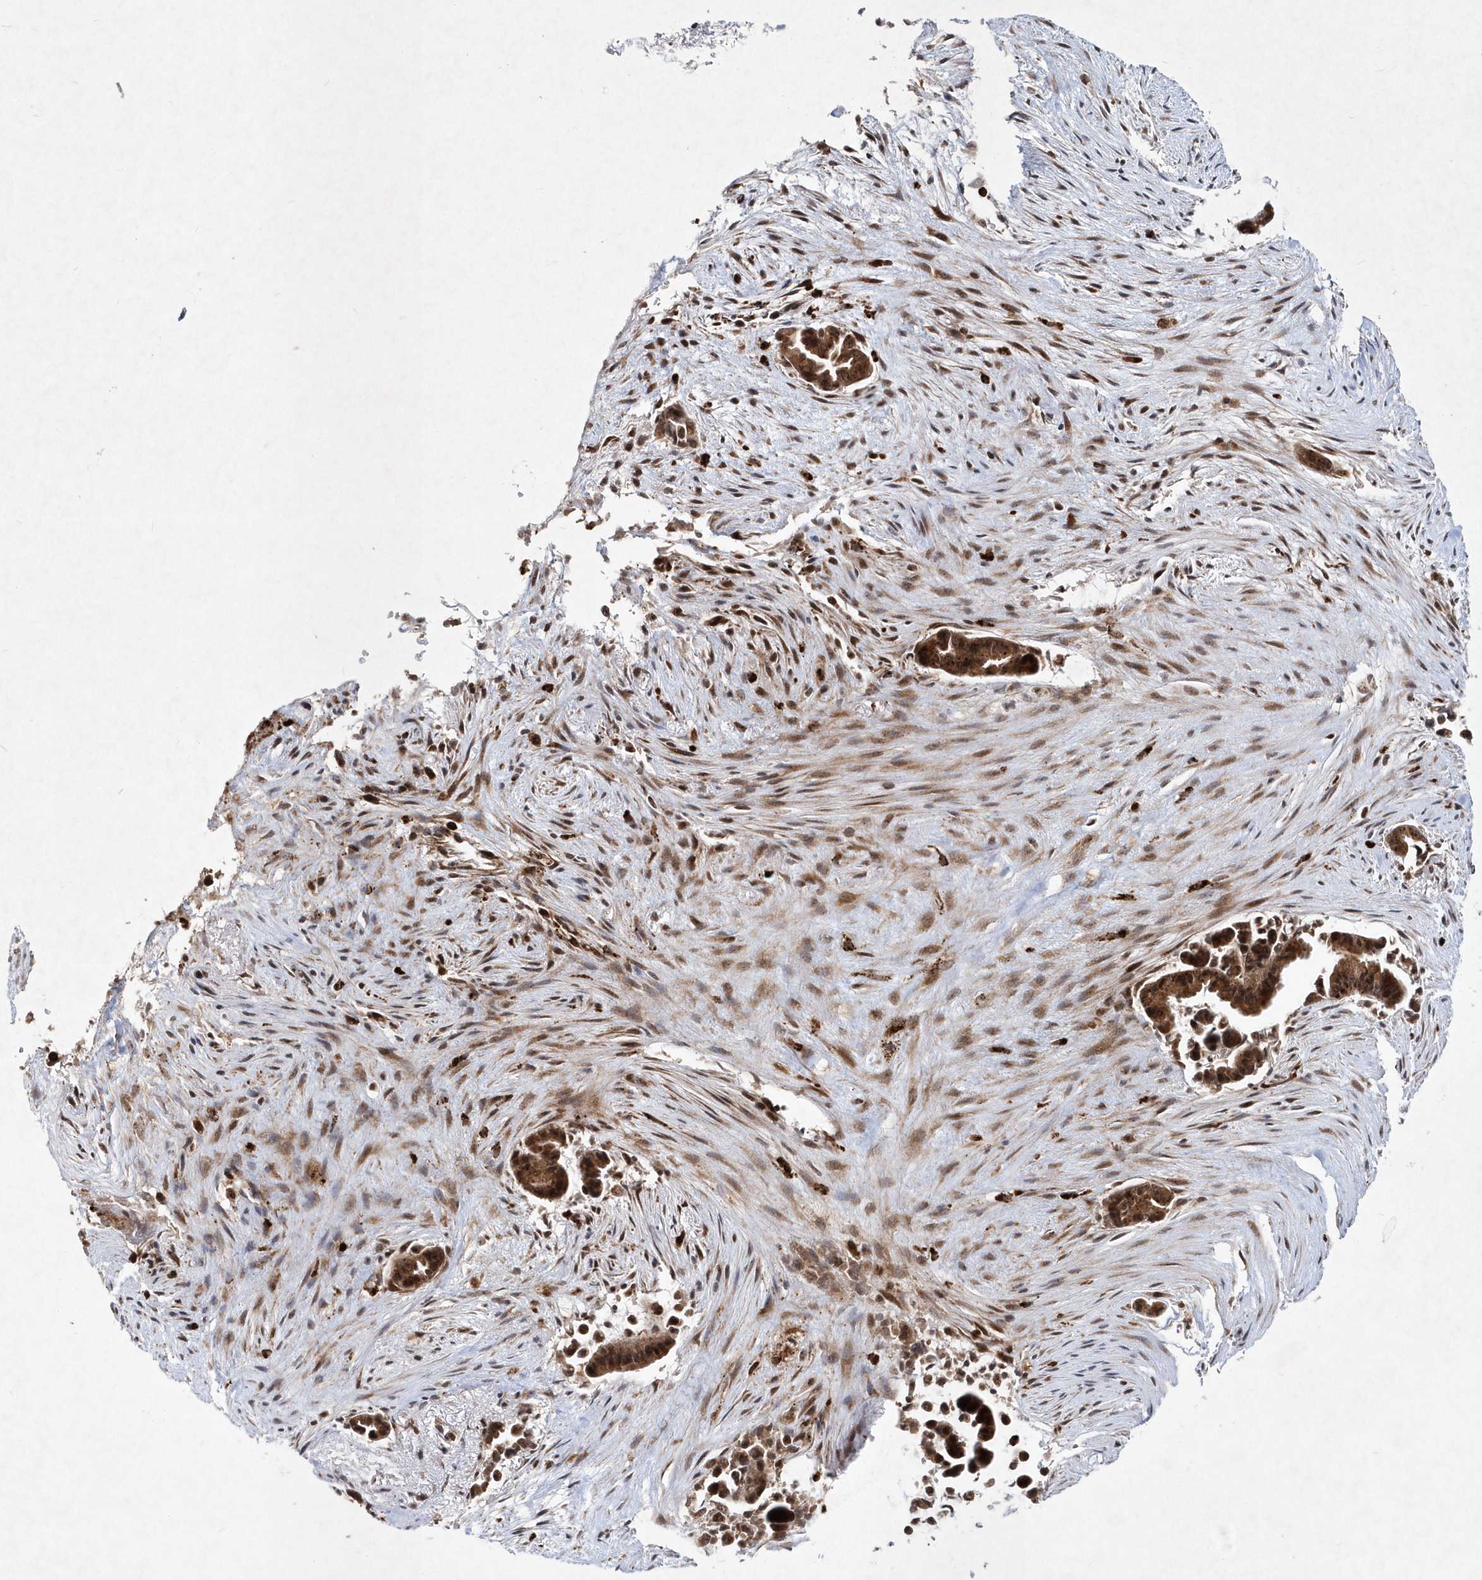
{"staining": {"intensity": "strong", "quantity": ">75%", "location": "cytoplasmic/membranous,nuclear"}, "tissue": "liver cancer", "cell_type": "Tumor cells", "image_type": "cancer", "snomed": [{"axis": "morphology", "description": "Cholangiocarcinoma"}, {"axis": "topography", "description": "Liver"}], "caption": "Human liver cholangiocarcinoma stained with a protein marker reveals strong staining in tumor cells.", "gene": "SOWAHB", "patient": {"sex": "female", "age": 55}}